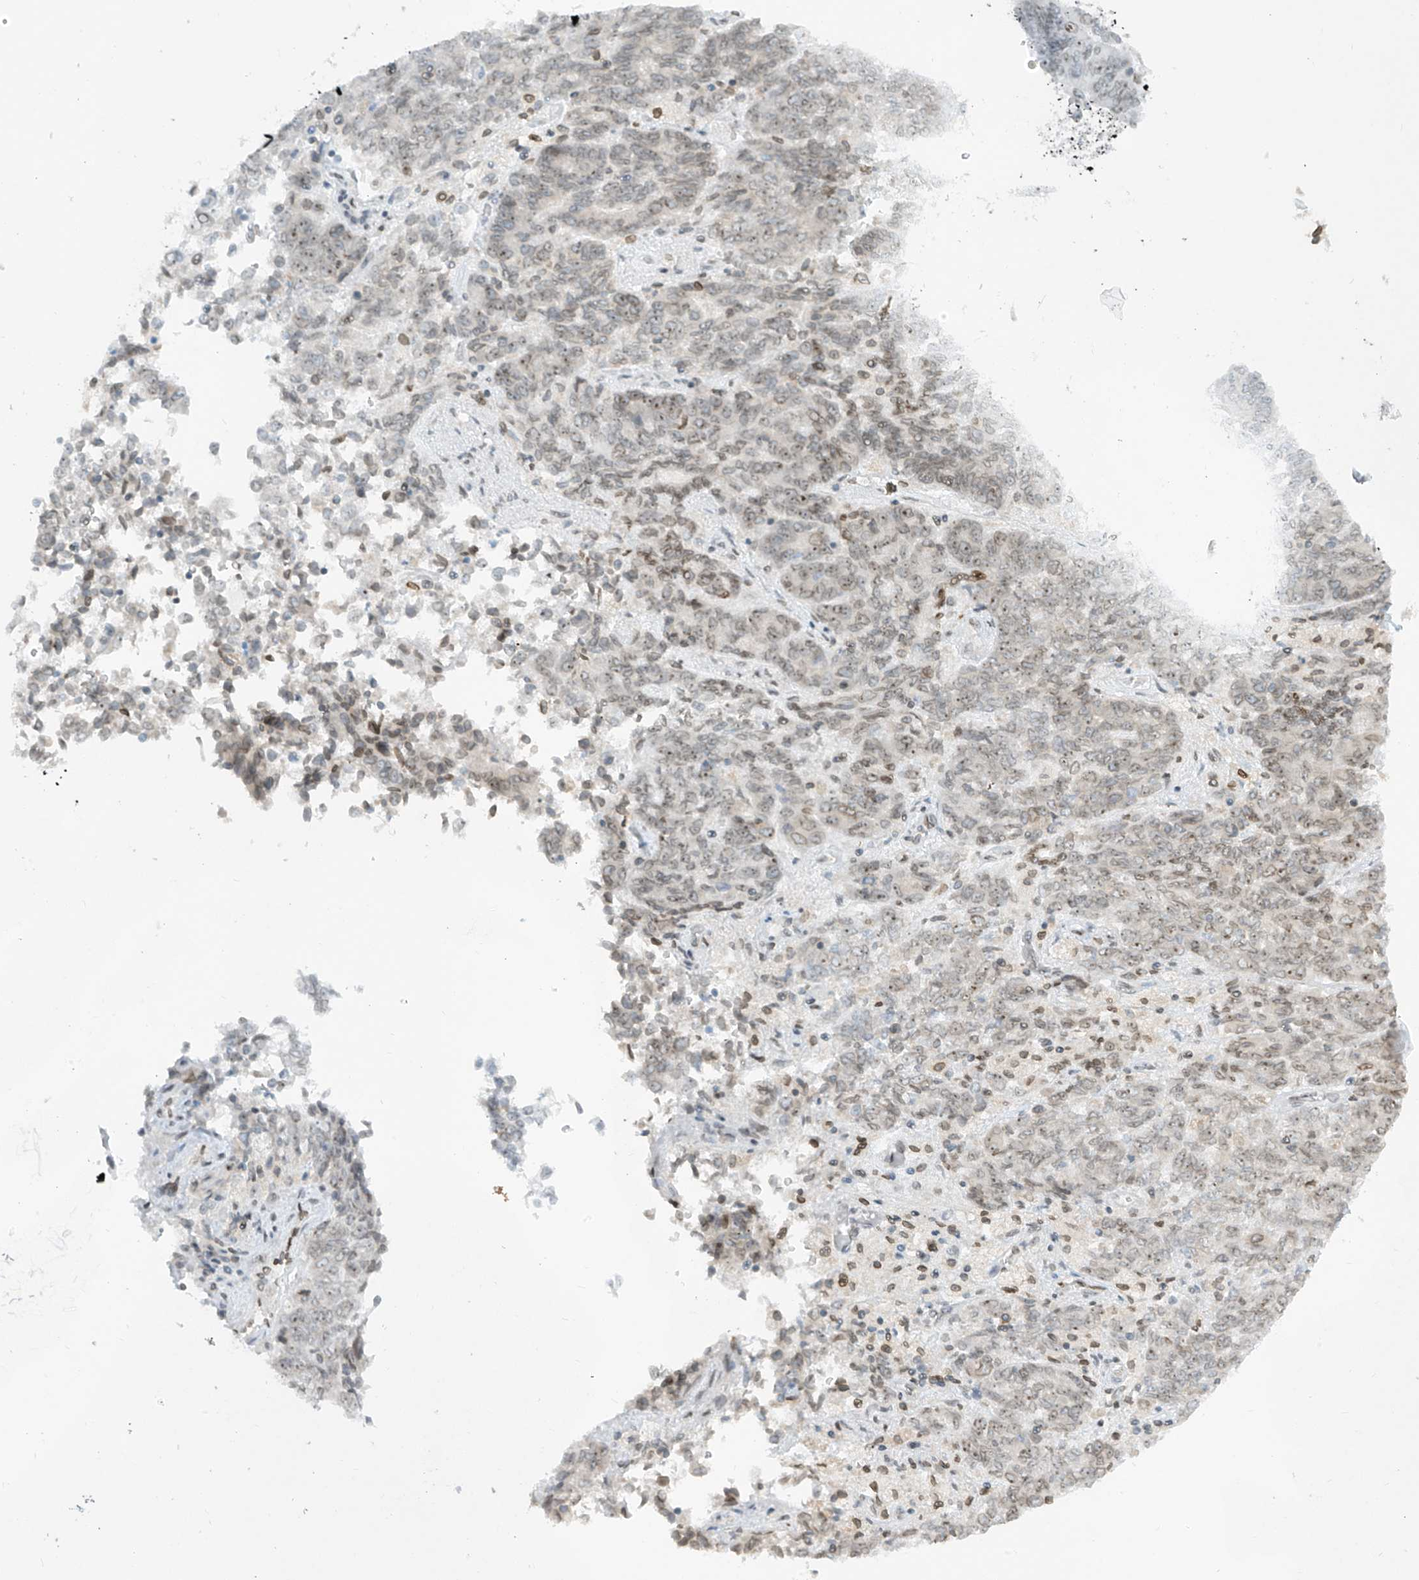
{"staining": {"intensity": "weak", "quantity": "25%-75%", "location": "nuclear"}, "tissue": "endometrial cancer", "cell_type": "Tumor cells", "image_type": "cancer", "snomed": [{"axis": "morphology", "description": "Adenocarcinoma, NOS"}, {"axis": "topography", "description": "Endometrium"}], "caption": "This is an image of IHC staining of endometrial cancer, which shows weak expression in the nuclear of tumor cells.", "gene": "SAMD15", "patient": {"sex": "female", "age": 80}}